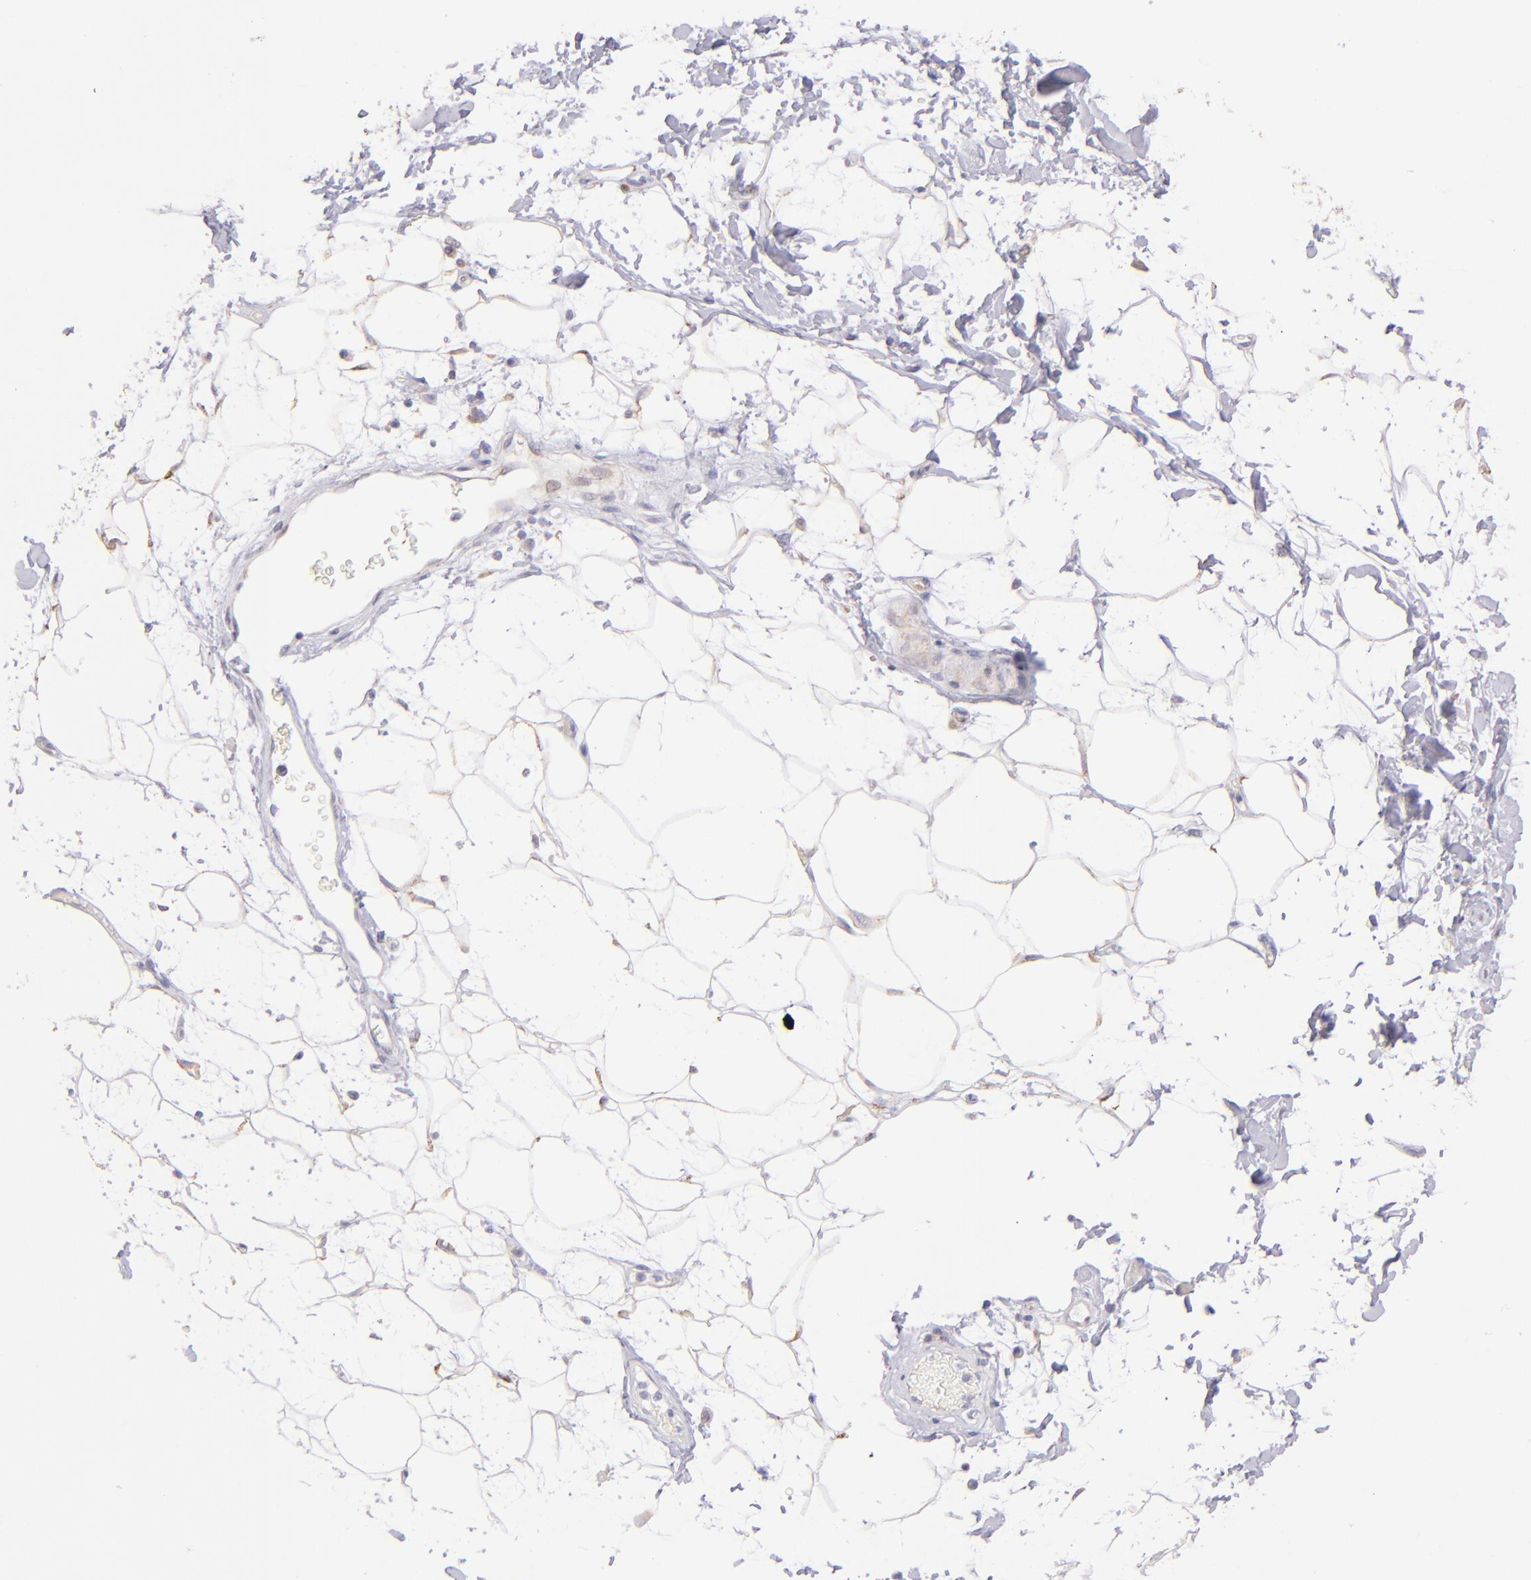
{"staining": {"intensity": "negative", "quantity": "none", "location": "none"}, "tissue": "adipose tissue", "cell_type": "Adipocytes", "image_type": "normal", "snomed": [{"axis": "morphology", "description": "Normal tissue, NOS"}, {"axis": "topography", "description": "Soft tissue"}], "caption": "The micrograph exhibits no staining of adipocytes in normal adipose tissue.", "gene": "SH2D4A", "patient": {"sex": "male", "age": 72}}